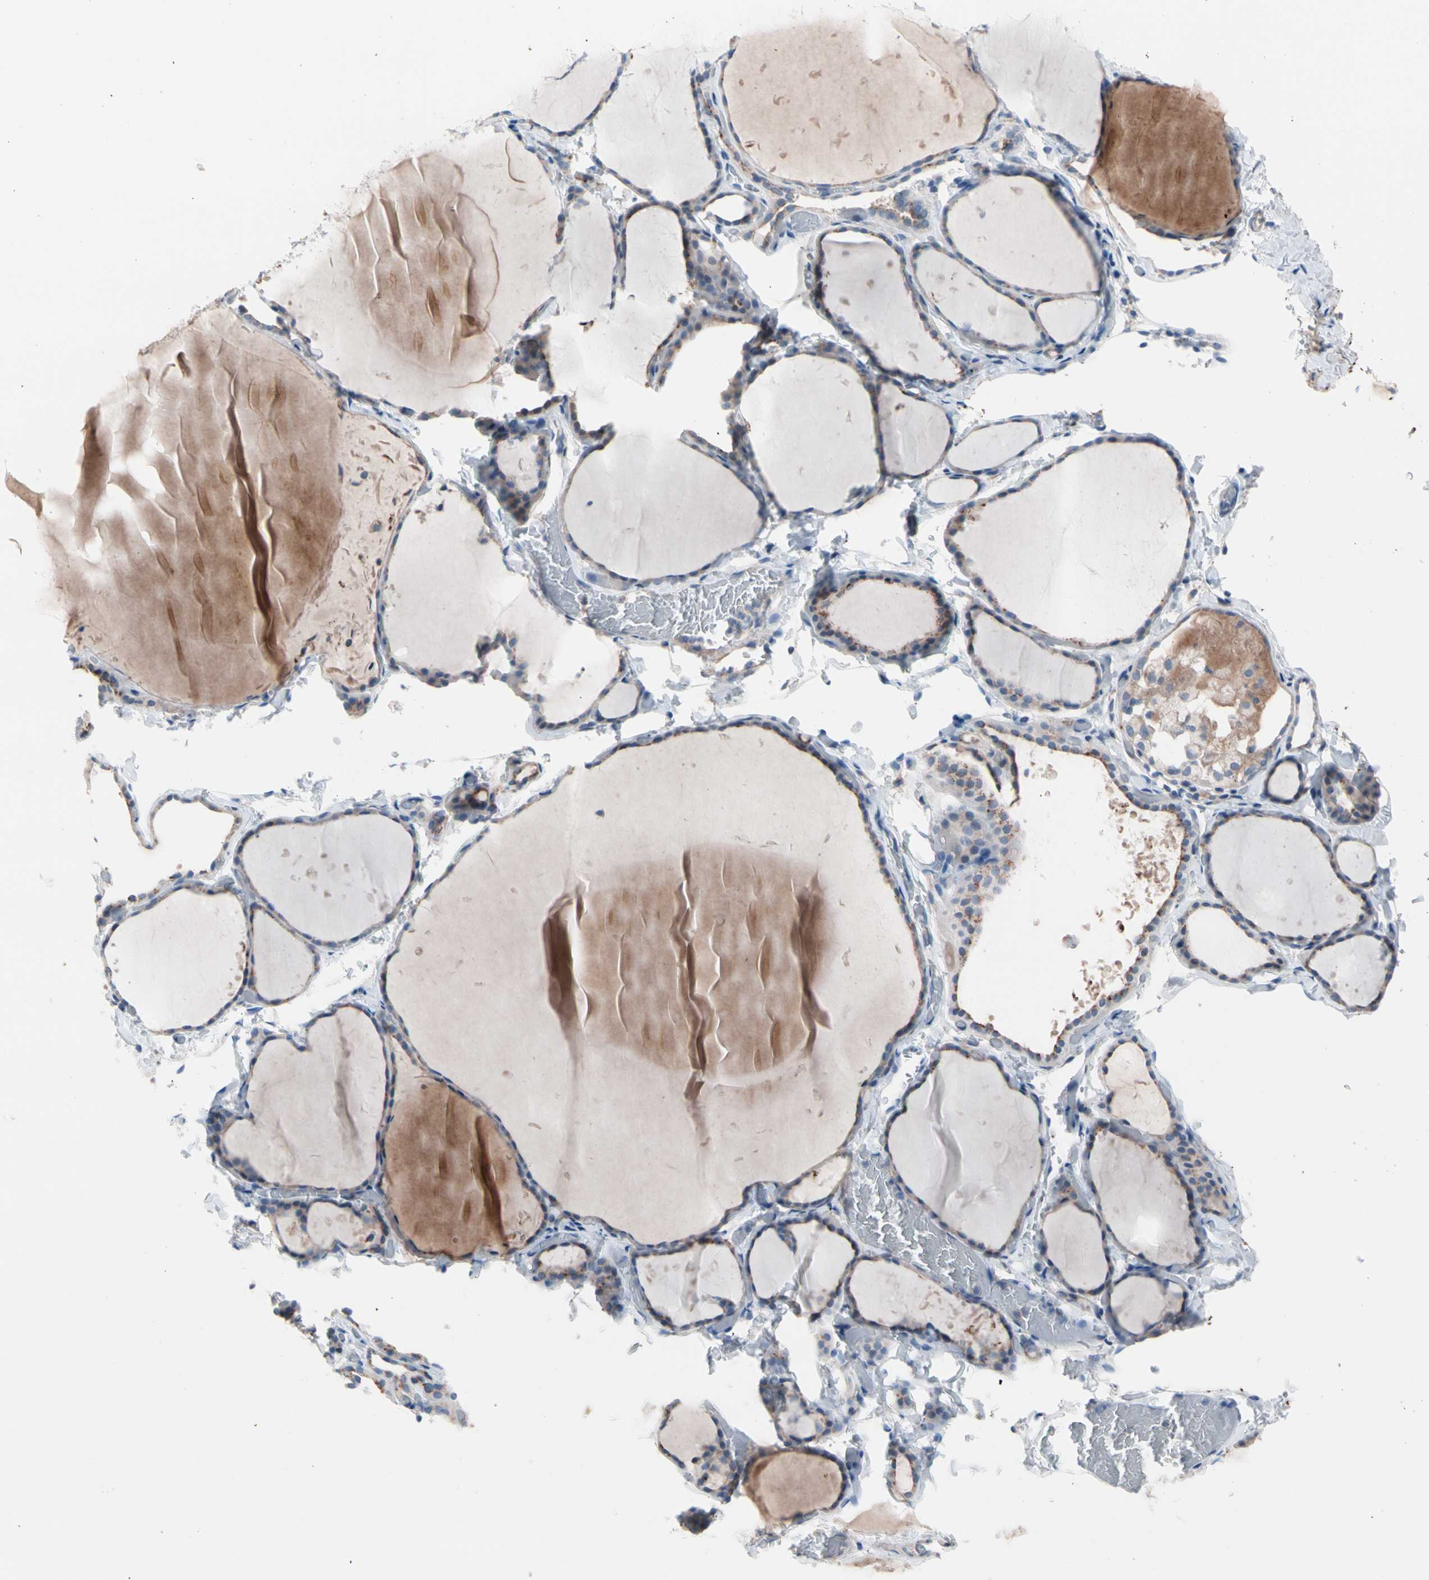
{"staining": {"intensity": "weak", "quantity": "<25%", "location": "cytoplasmic/membranous"}, "tissue": "thyroid gland", "cell_type": "Glandular cells", "image_type": "normal", "snomed": [{"axis": "morphology", "description": "Normal tissue, NOS"}, {"axis": "topography", "description": "Thyroid gland"}], "caption": "IHC histopathology image of normal thyroid gland: human thyroid gland stained with DAB shows no significant protein staining in glandular cells.", "gene": "CASQ1", "patient": {"sex": "female", "age": 22}}